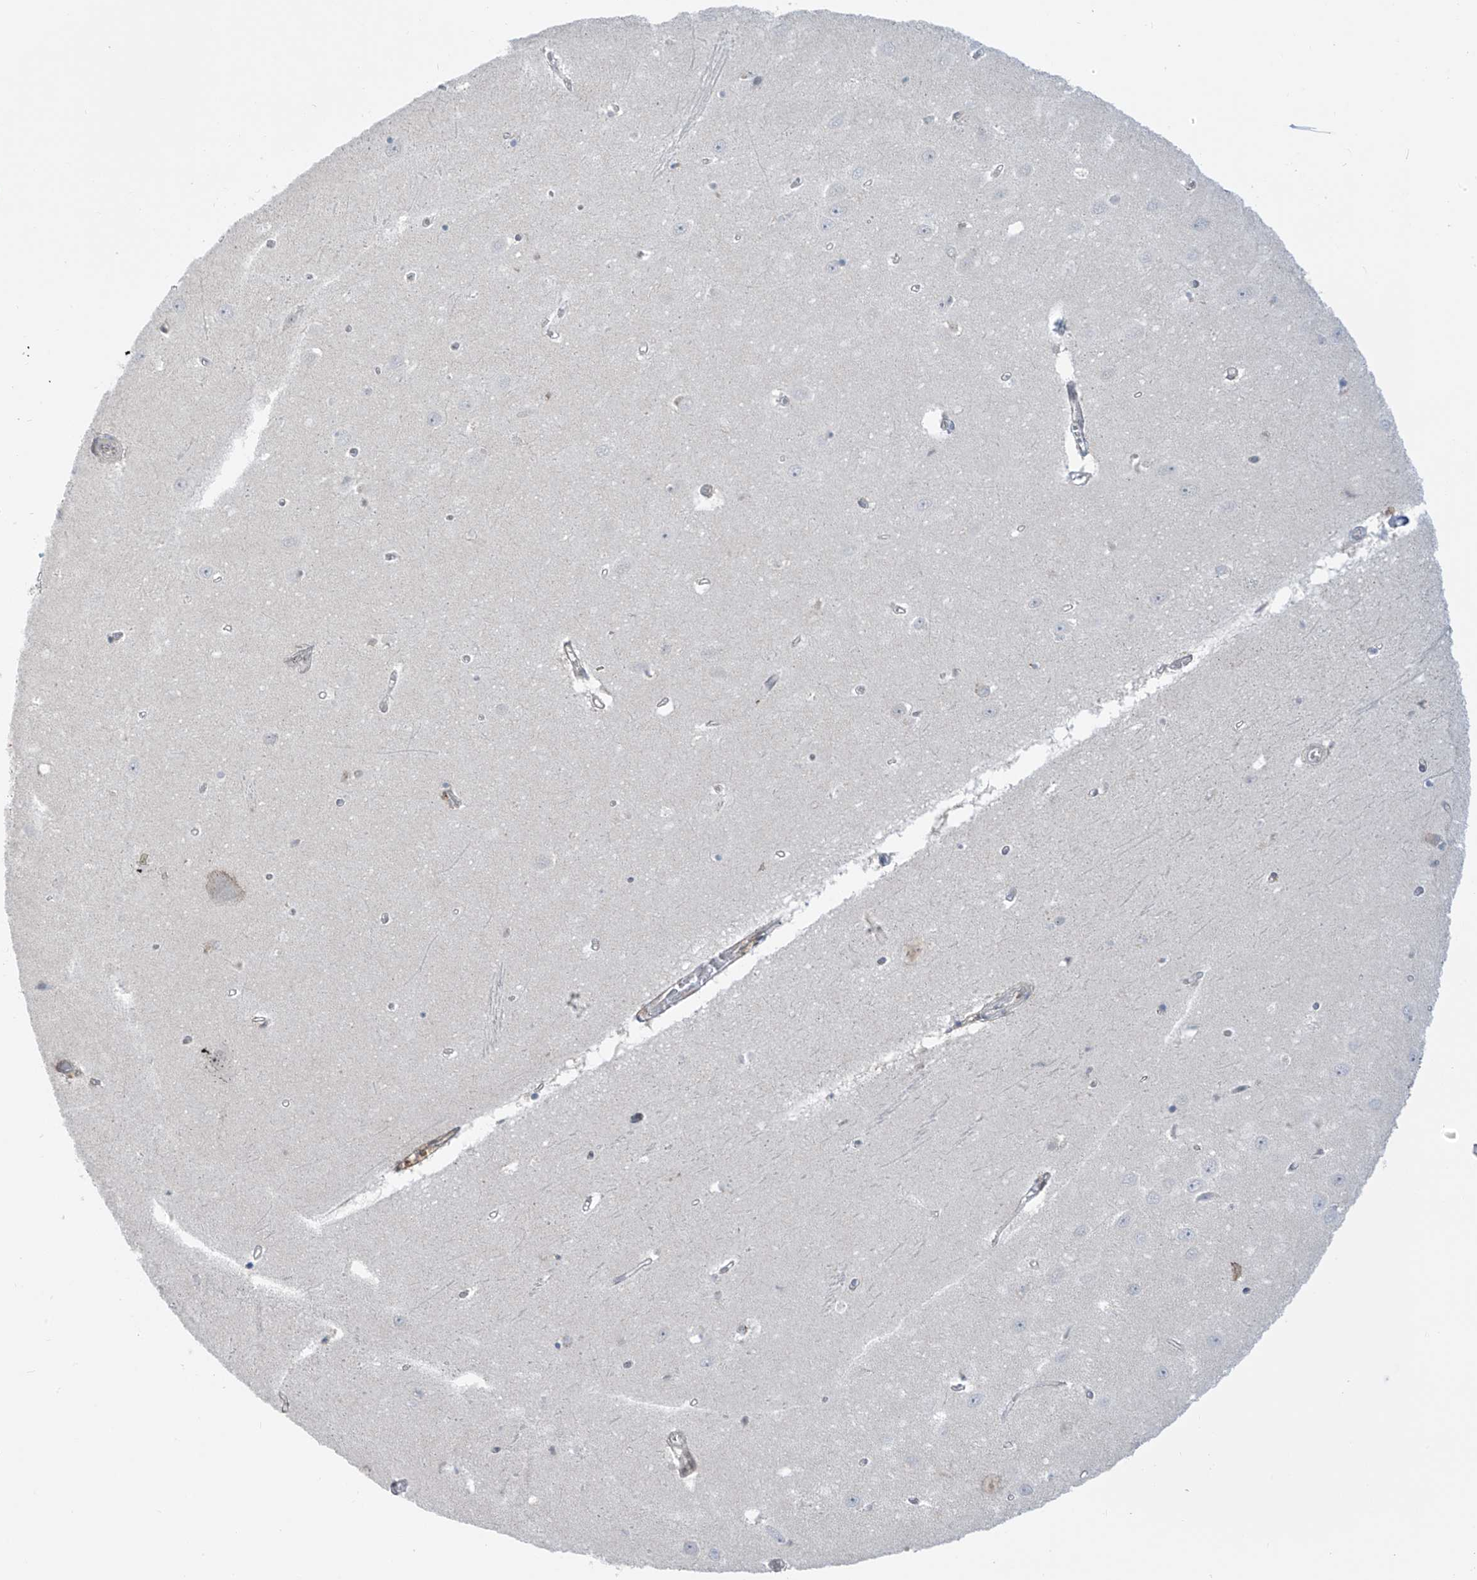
{"staining": {"intensity": "negative", "quantity": "none", "location": "none"}, "tissue": "hippocampus", "cell_type": "Glial cells", "image_type": "normal", "snomed": [{"axis": "morphology", "description": "Normal tissue, NOS"}, {"axis": "topography", "description": "Hippocampus"}], "caption": "Micrograph shows no protein staining in glial cells of normal hippocampus. The staining was performed using DAB (3,3'-diaminobenzidine) to visualize the protein expression in brown, while the nuclei were stained in blue with hematoxylin (Magnification: 20x).", "gene": "PM20D2", "patient": {"sex": "female", "age": 64}}